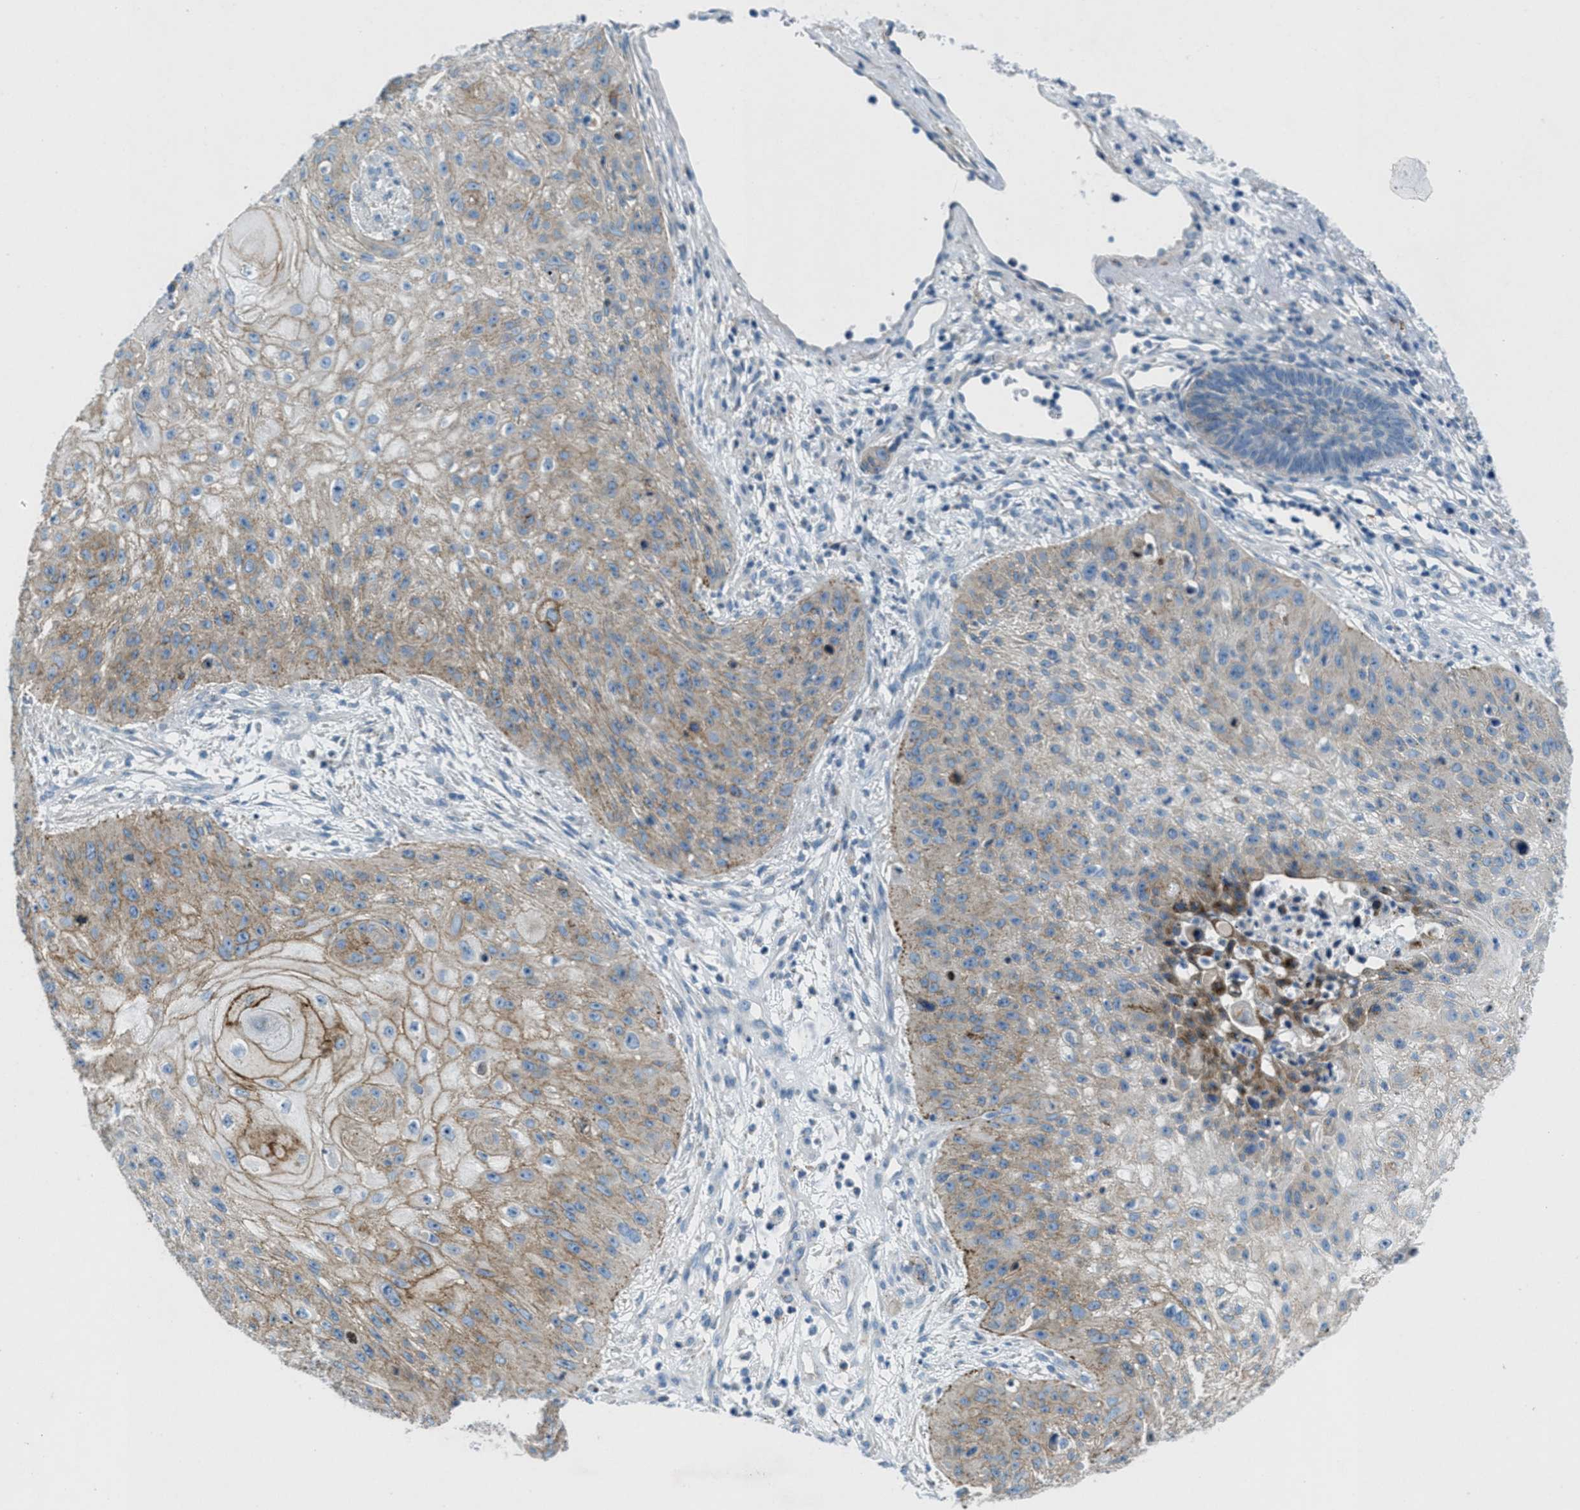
{"staining": {"intensity": "weak", "quantity": ">75%", "location": "cytoplasmic/membranous"}, "tissue": "skin cancer", "cell_type": "Tumor cells", "image_type": "cancer", "snomed": [{"axis": "morphology", "description": "Squamous cell carcinoma, NOS"}, {"axis": "topography", "description": "Skin"}], "caption": "The micrograph displays a brown stain indicating the presence of a protein in the cytoplasmic/membranous of tumor cells in squamous cell carcinoma (skin). (DAB (3,3'-diaminobenzidine) = brown stain, brightfield microscopy at high magnification).", "gene": "MFSD13A", "patient": {"sex": "female", "age": 80}}